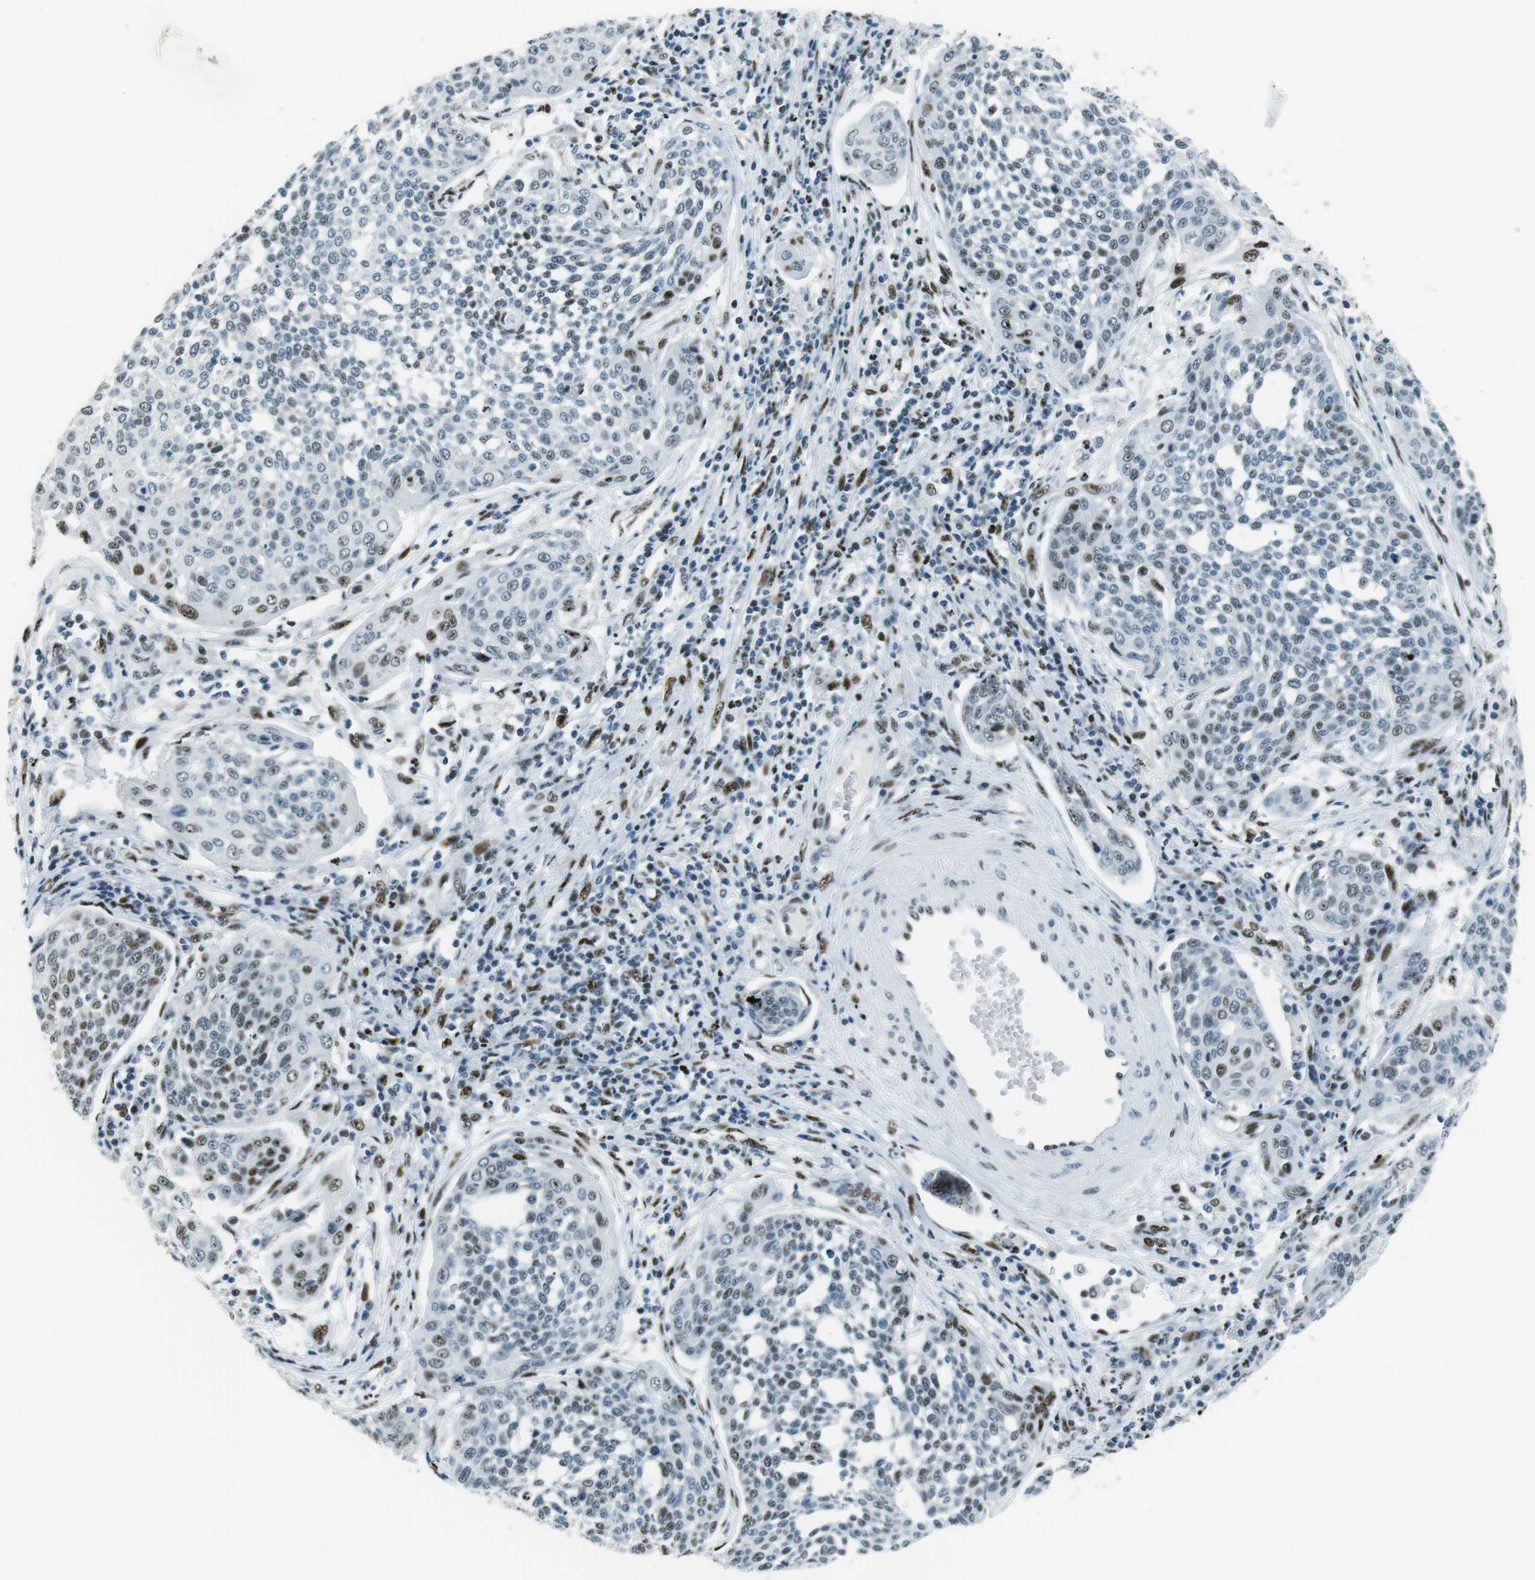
{"staining": {"intensity": "strong", "quantity": "25%-75%", "location": "nuclear"}, "tissue": "cervical cancer", "cell_type": "Tumor cells", "image_type": "cancer", "snomed": [{"axis": "morphology", "description": "Squamous cell carcinoma, NOS"}, {"axis": "topography", "description": "Cervix"}], "caption": "Strong nuclear positivity for a protein is seen in approximately 25%-75% of tumor cells of cervical squamous cell carcinoma using immunohistochemistry.", "gene": "PML", "patient": {"sex": "female", "age": 34}}